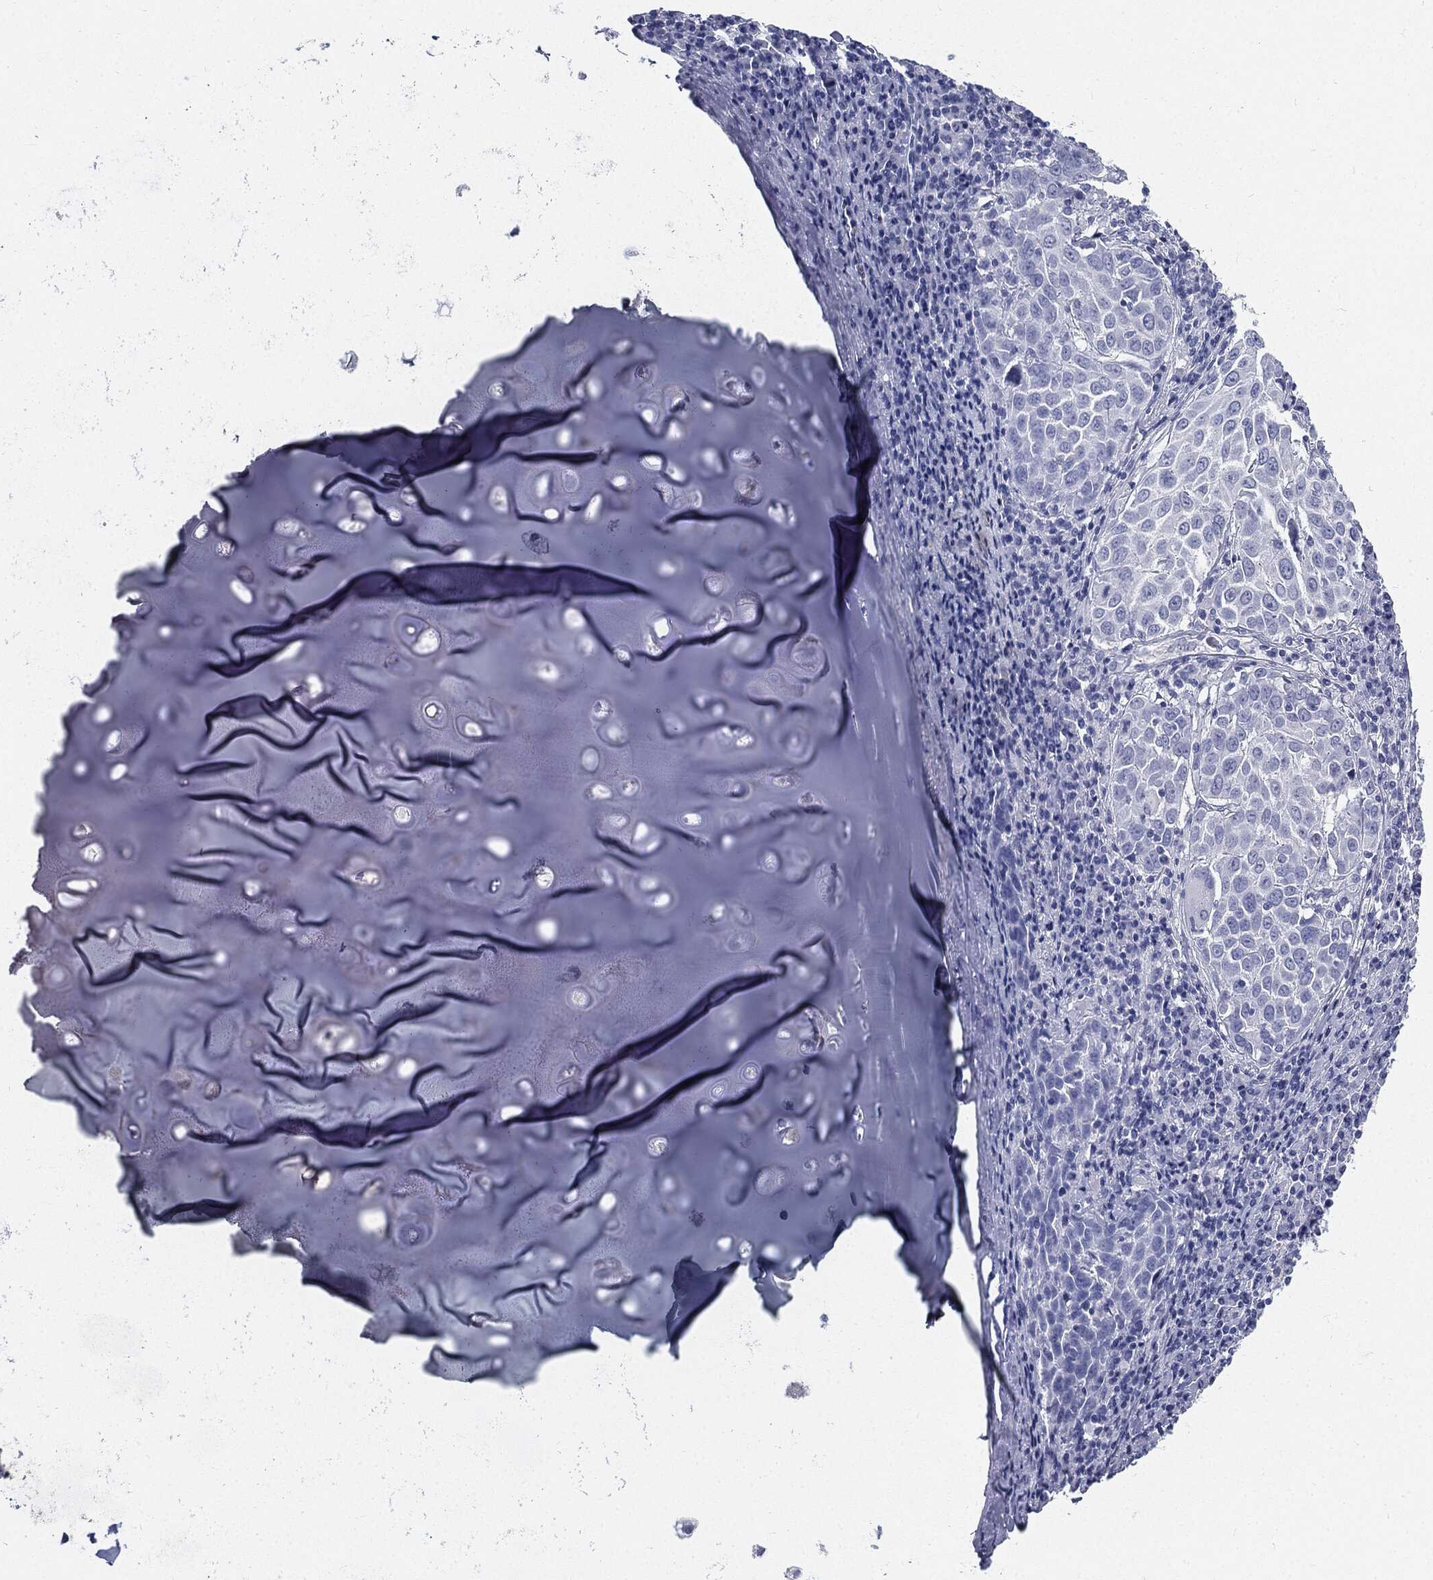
{"staining": {"intensity": "negative", "quantity": "none", "location": "none"}, "tissue": "lung cancer", "cell_type": "Tumor cells", "image_type": "cancer", "snomed": [{"axis": "morphology", "description": "Squamous cell carcinoma, NOS"}, {"axis": "topography", "description": "Lung"}], "caption": "Tumor cells are negative for protein expression in human lung cancer (squamous cell carcinoma).", "gene": "CUZD1", "patient": {"sex": "male", "age": 57}}